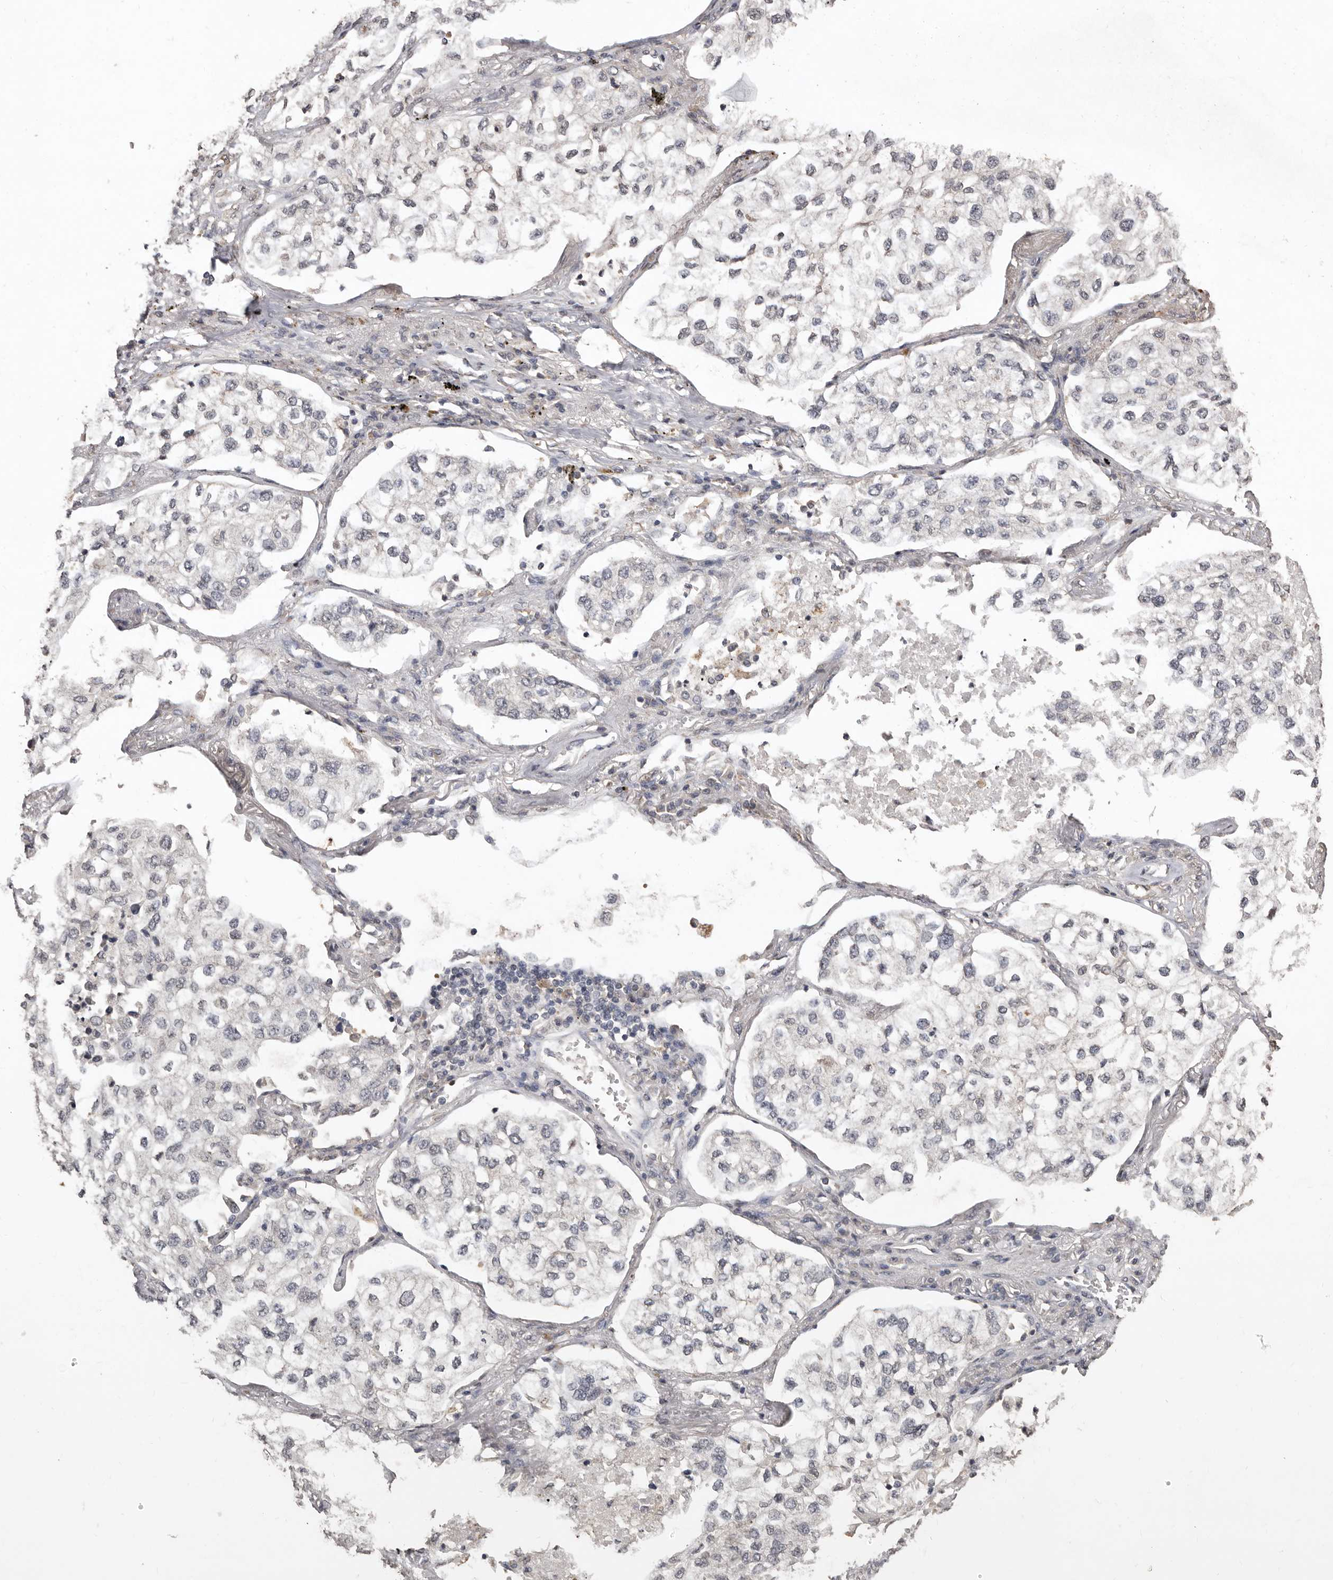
{"staining": {"intensity": "negative", "quantity": "none", "location": "none"}, "tissue": "lung cancer", "cell_type": "Tumor cells", "image_type": "cancer", "snomed": [{"axis": "morphology", "description": "Adenocarcinoma, NOS"}, {"axis": "topography", "description": "Lung"}], "caption": "Adenocarcinoma (lung) was stained to show a protein in brown. There is no significant staining in tumor cells. (DAB IHC with hematoxylin counter stain).", "gene": "SULT1E1", "patient": {"sex": "male", "age": 63}}